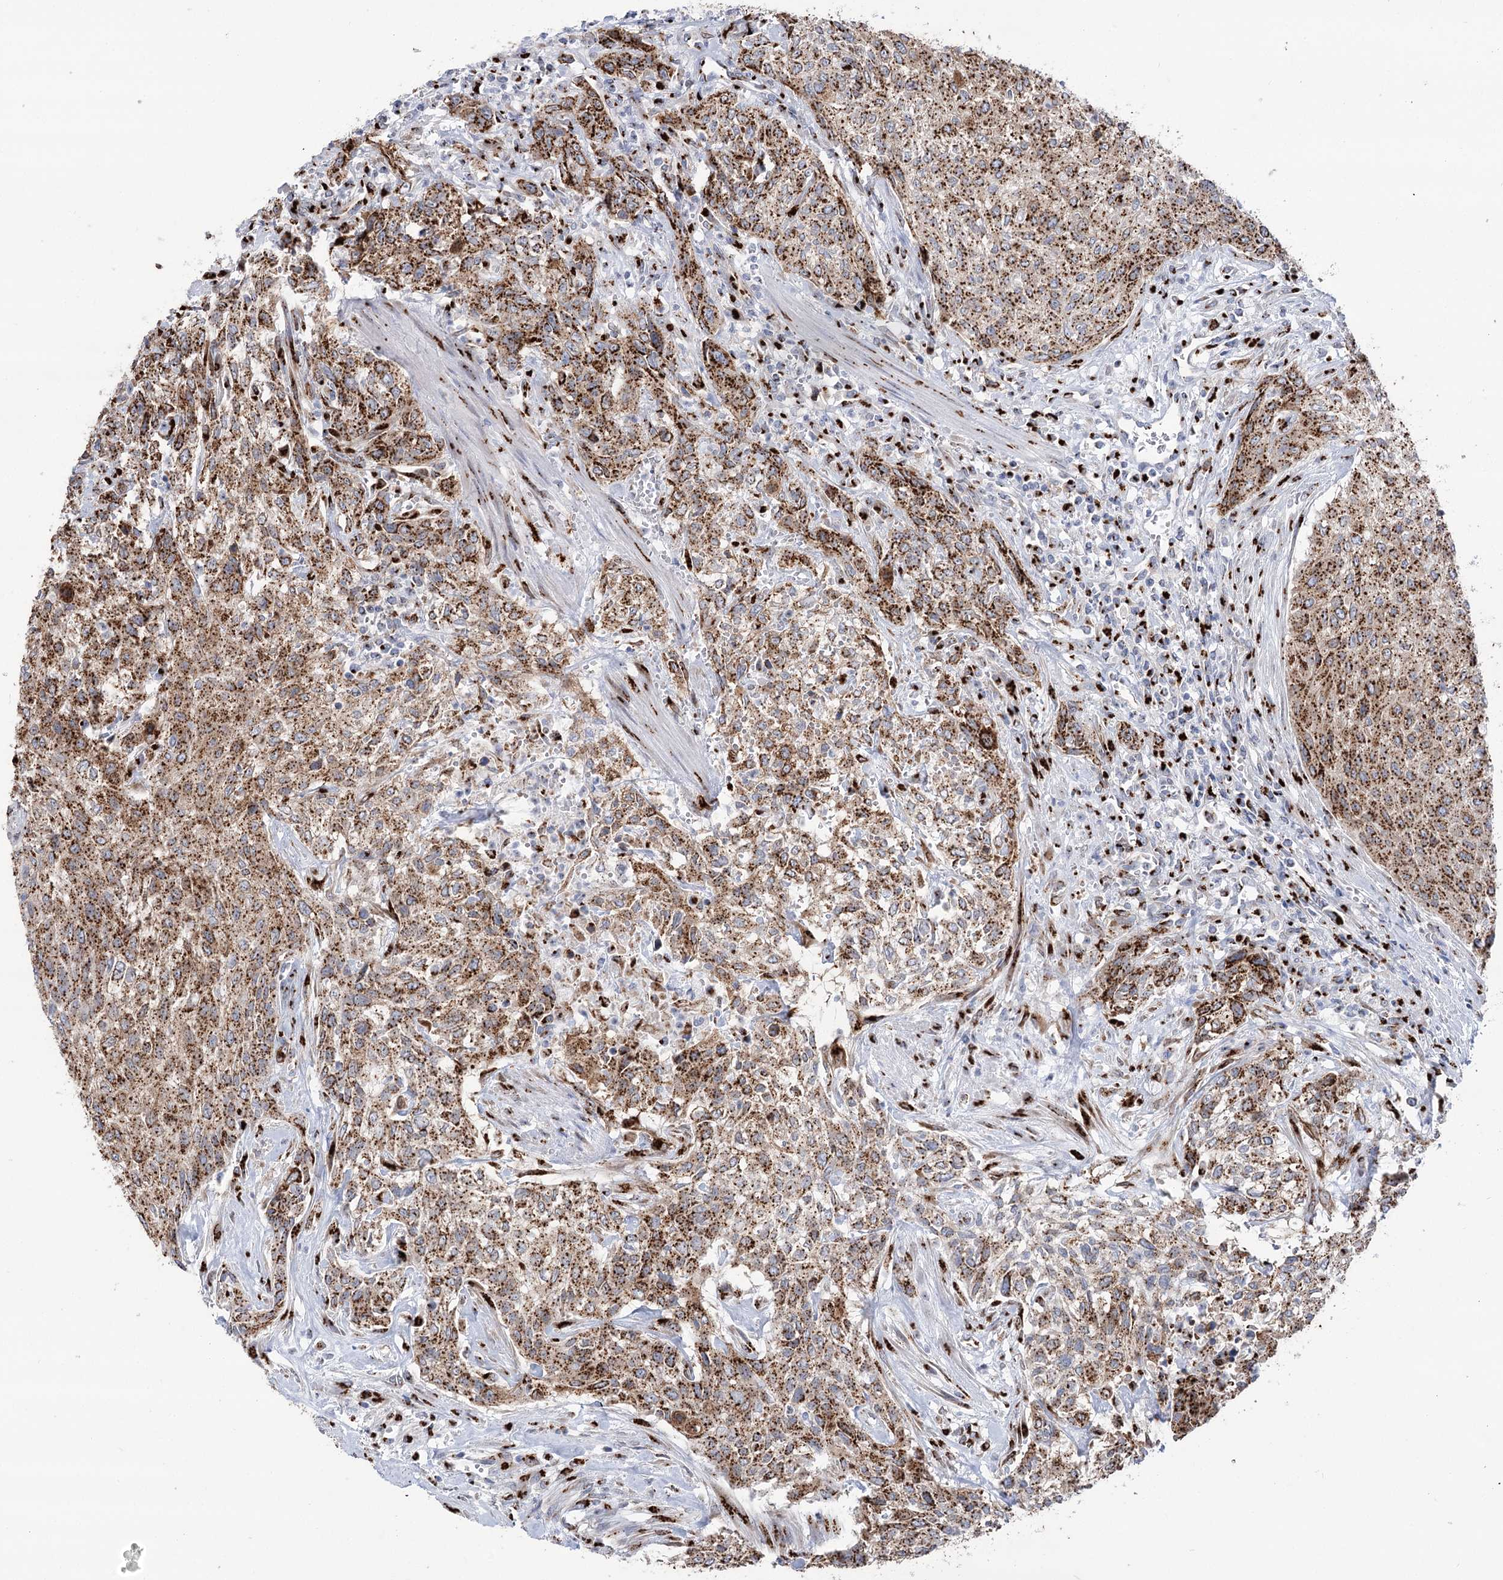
{"staining": {"intensity": "moderate", "quantity": ">75%", "location": "cytoplasmic/membranous"}, "tissue": "urothelial cancer", "cell_type": "Tumor cells", "image_type": "cancer", "snomed": [{"axis": "morphology", "description": "Normal tissue, NOS"}, {"axis": "morphology", "description": "Urothelial carcinoma, NOS"}, {"axis": "topography", "description": "Urinary bladder"}, {"axis": "topography", "description": "Peripheral nerve tissue"}], "caption": "High-power microscopy captured an immunohistochemistry (IHC) histopathology image of urothelial cancer, revealing moderate cytoplasmic/membranous expression in about >75% of tumor cells.", "gene": "TMEM165", "patient": {"sex": "male", "age": 35}}